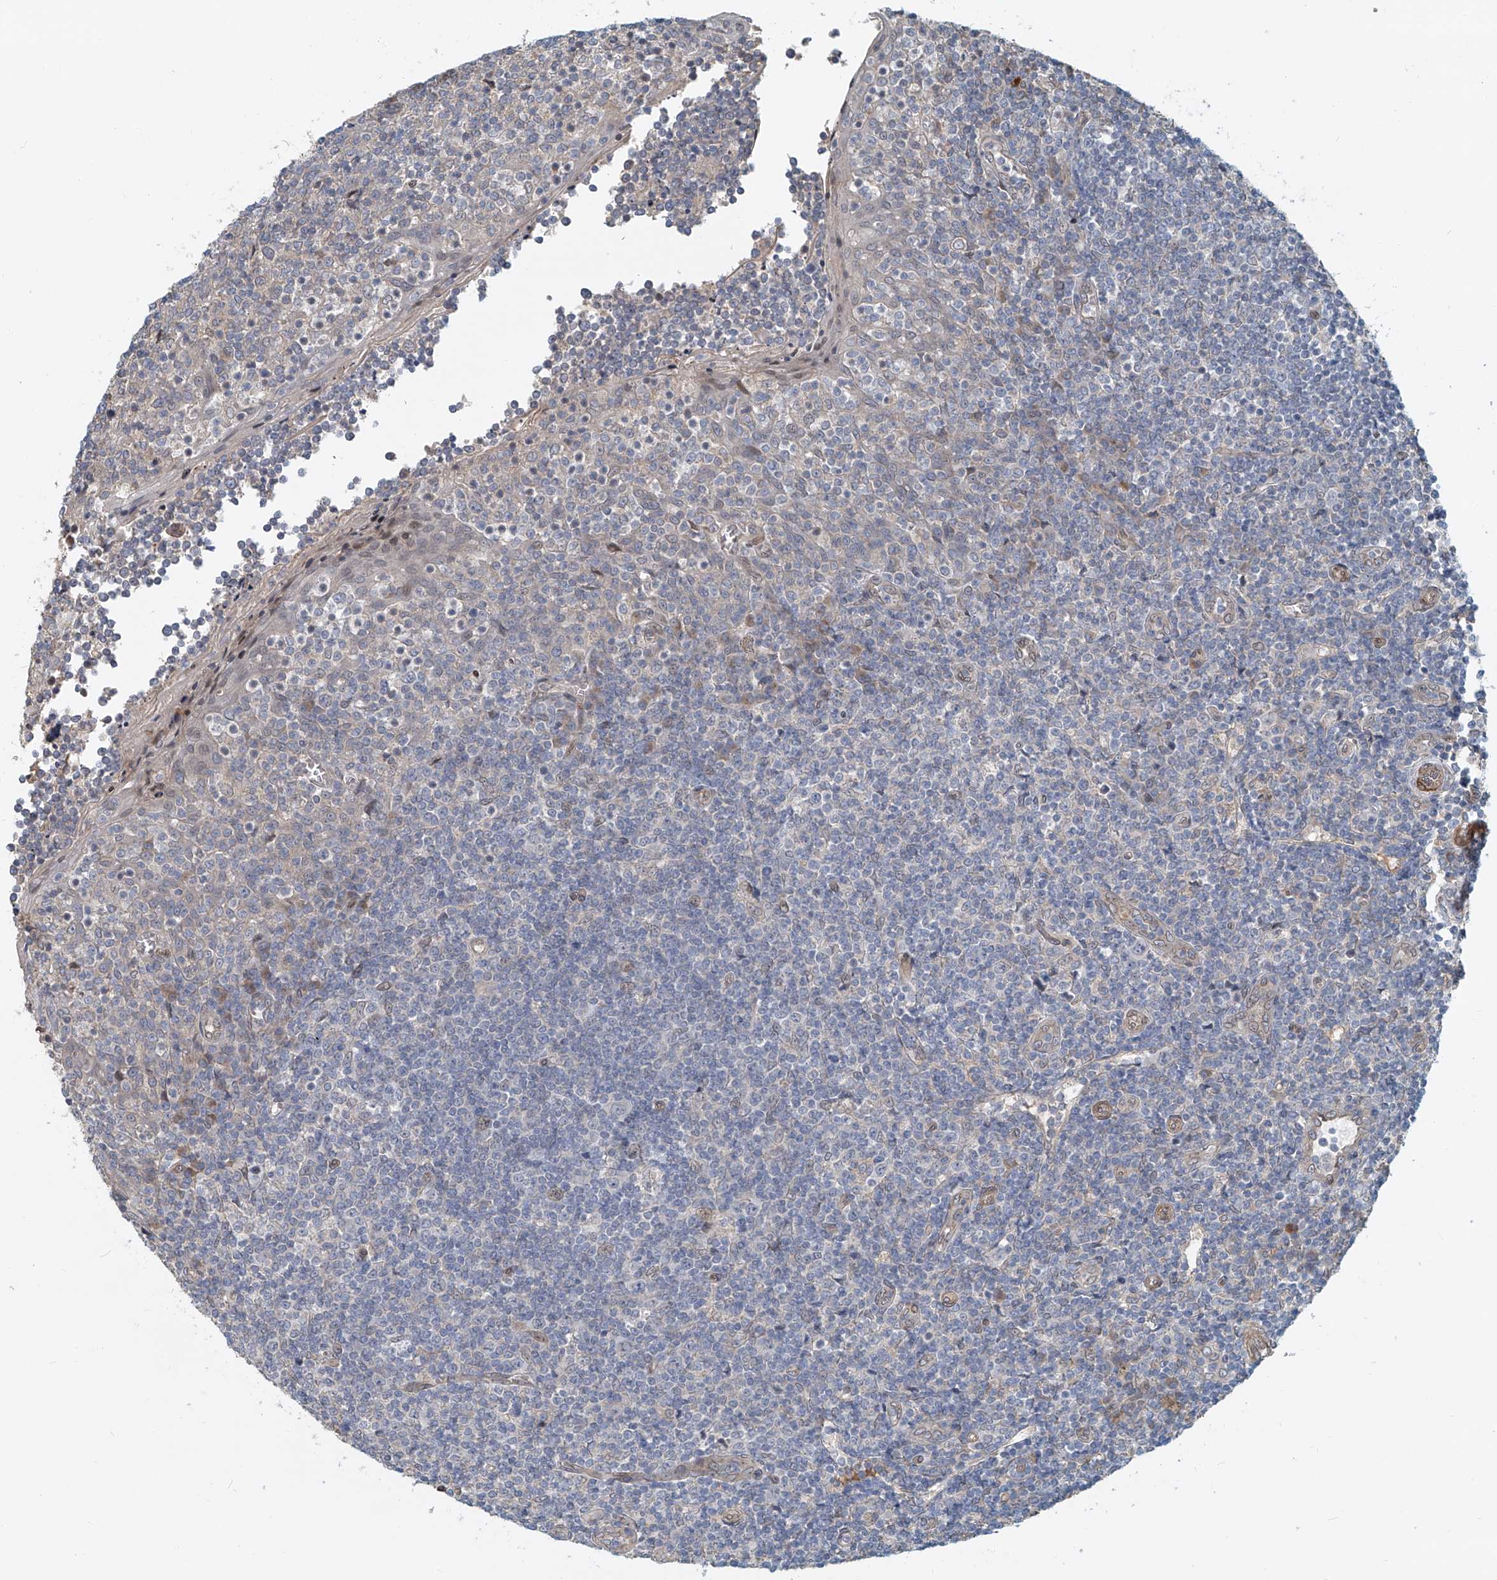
{"staining": {"intensity": "negative", "quantity": "none", "location": "none"}, "tissue": "tonsil", "cell_type": "Germinal center cells", "image_type": "normal", "snomed": [{"axis": "morphology", "description": "Normal tissue, NOS"}, {"axis": "topography", "description": "Tonsil"}], "caption": "The image demonstrates no staining of germinal center cells in normal tonsil. (Immunohistochemistry, brightfield microscopy, high magnification).", "gene": "SASH1", "patient": {"sex": "female", "age": 19}}